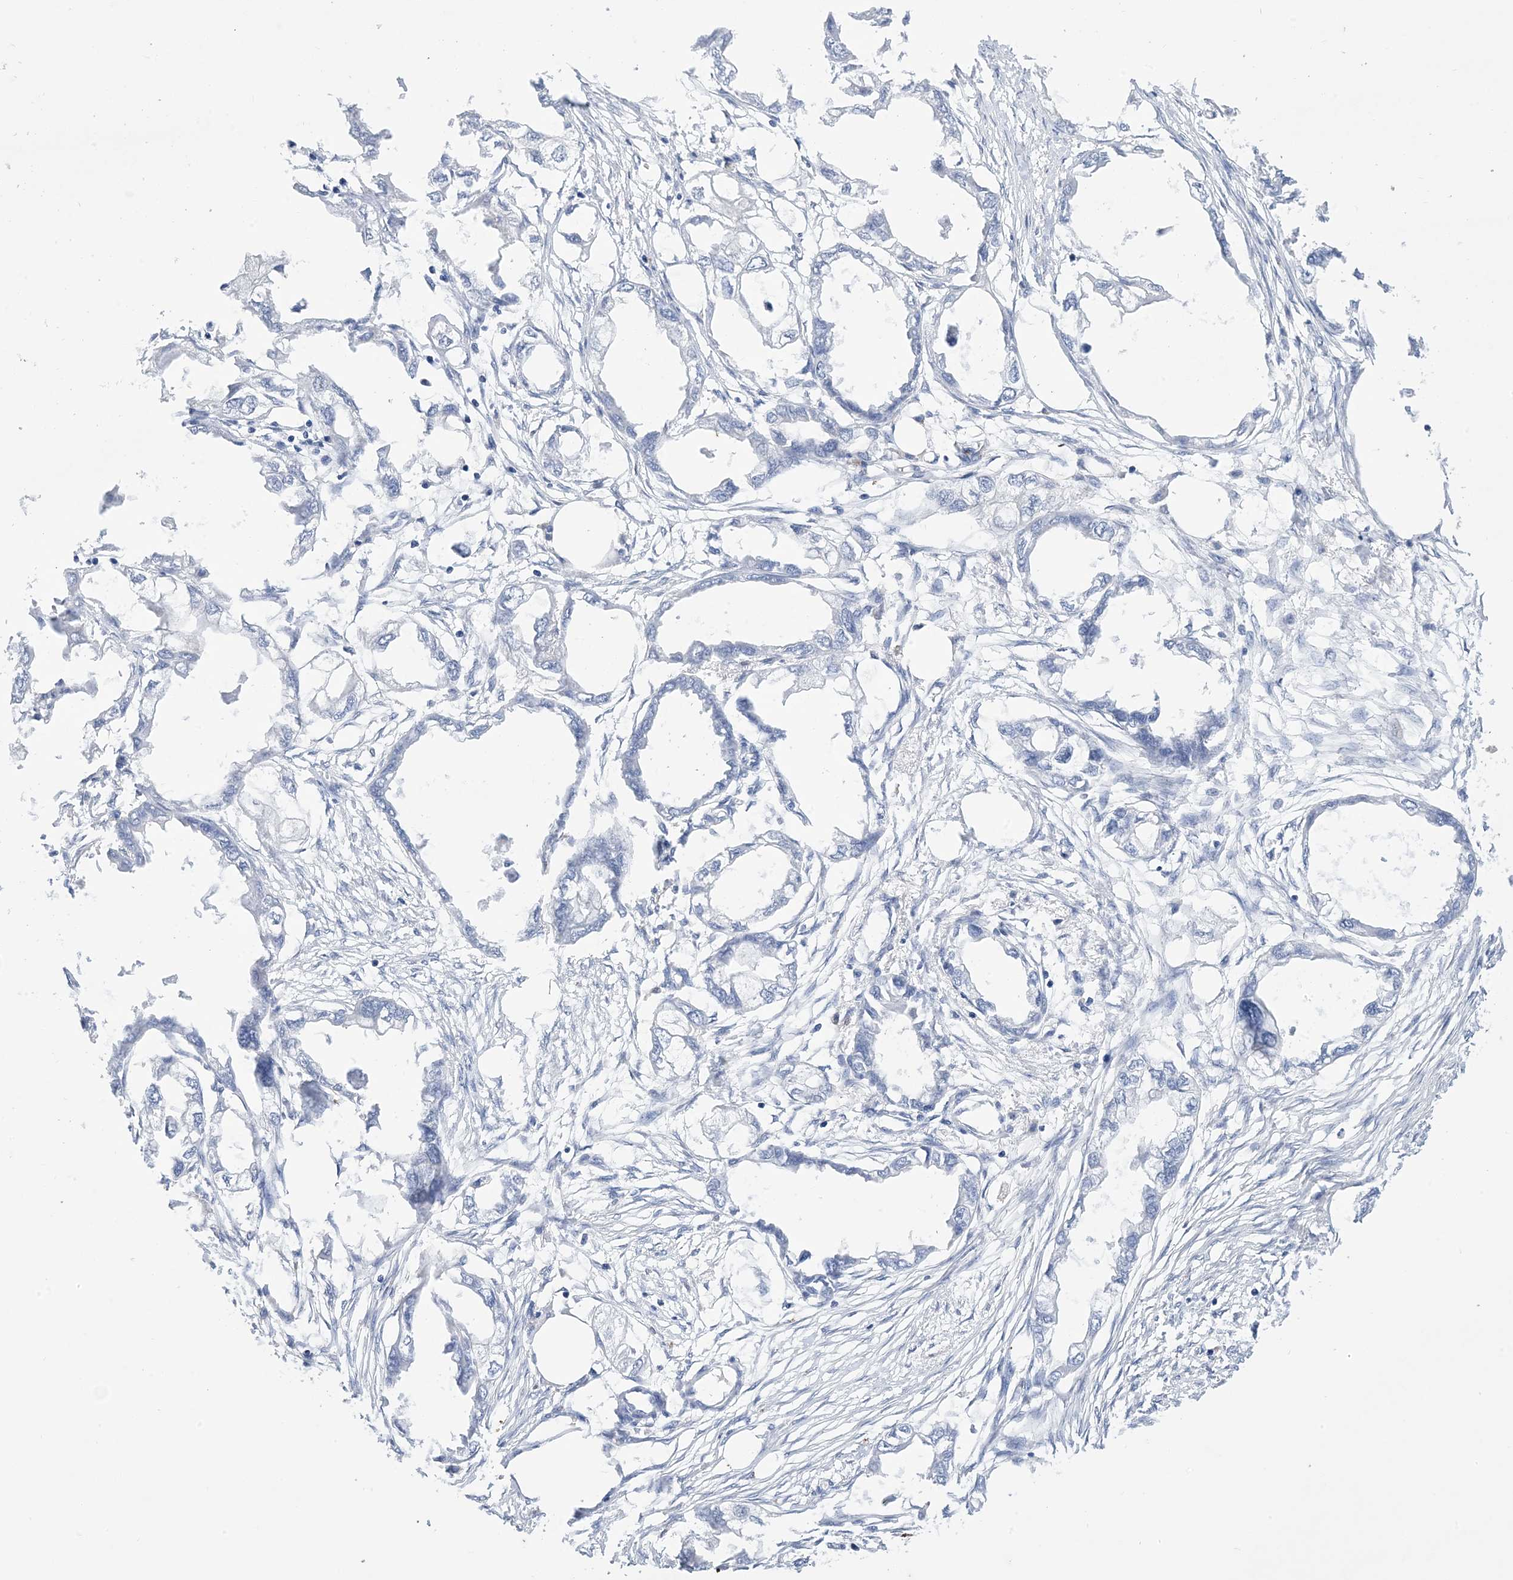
{"staining": {"intensity": "negative", "quantity": "none", "location": "none"}, "tissue": "endometrial cancer", "cell_type": "Tumor cells", "image_type": "cancer", "snomed": [{"axis": "morphology", "description": "Adenocarcinoma, NOS"}, {"axis": "morphology", "description": "Adenocarcinoma, metastatic, NOS"}, {"axis": "topography", "description": "Adipose tissue"}, {"axis": "topography", "description": "Endometrium"}], "caption": "The micrograph demonstrates no staining of tumor cells in endometrial cancer (metastatic adenocarcinoma).", "gene": "DSC3", "patient": {"sex": "female", "age": 67}}